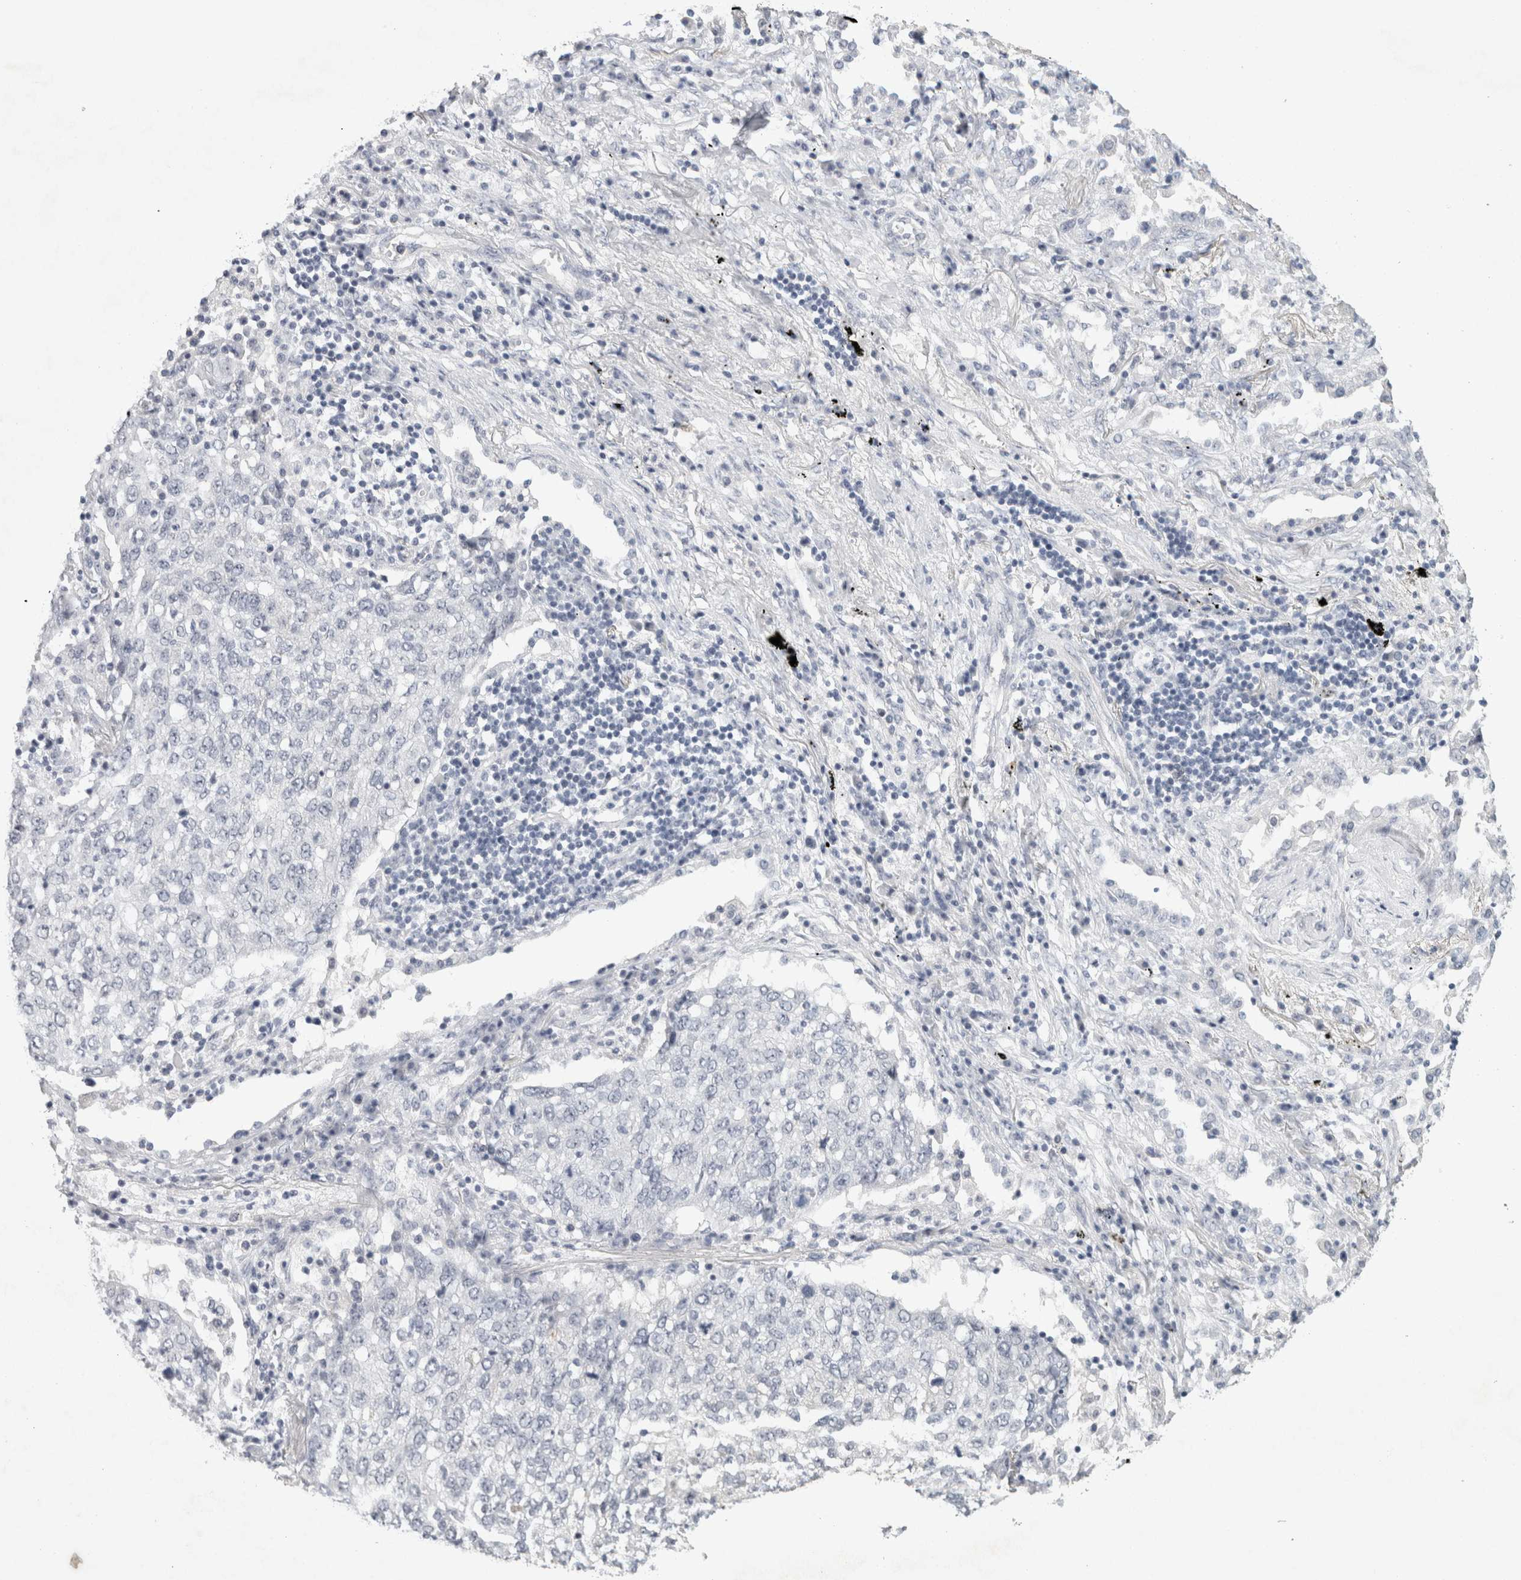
{"staining": {"intensity": "negative", "quantity": "none", "location": "none"}, "tissue": "lung cancer", "cell_type": "Tumor cells", "image_type": "cancer", "snomed": [{"axis": "morphology", "description": "Squamous cell carcinoma, NOS"}, {"axis": "topography", "description": "Lung"}], "caption": "High power microscopy photomicrograph of an IHC micrograph of lung cancer, revealing no significant expression in tumor cells.", "gene": "TONSL", "patient": {"sex": "female", "age": 63}}